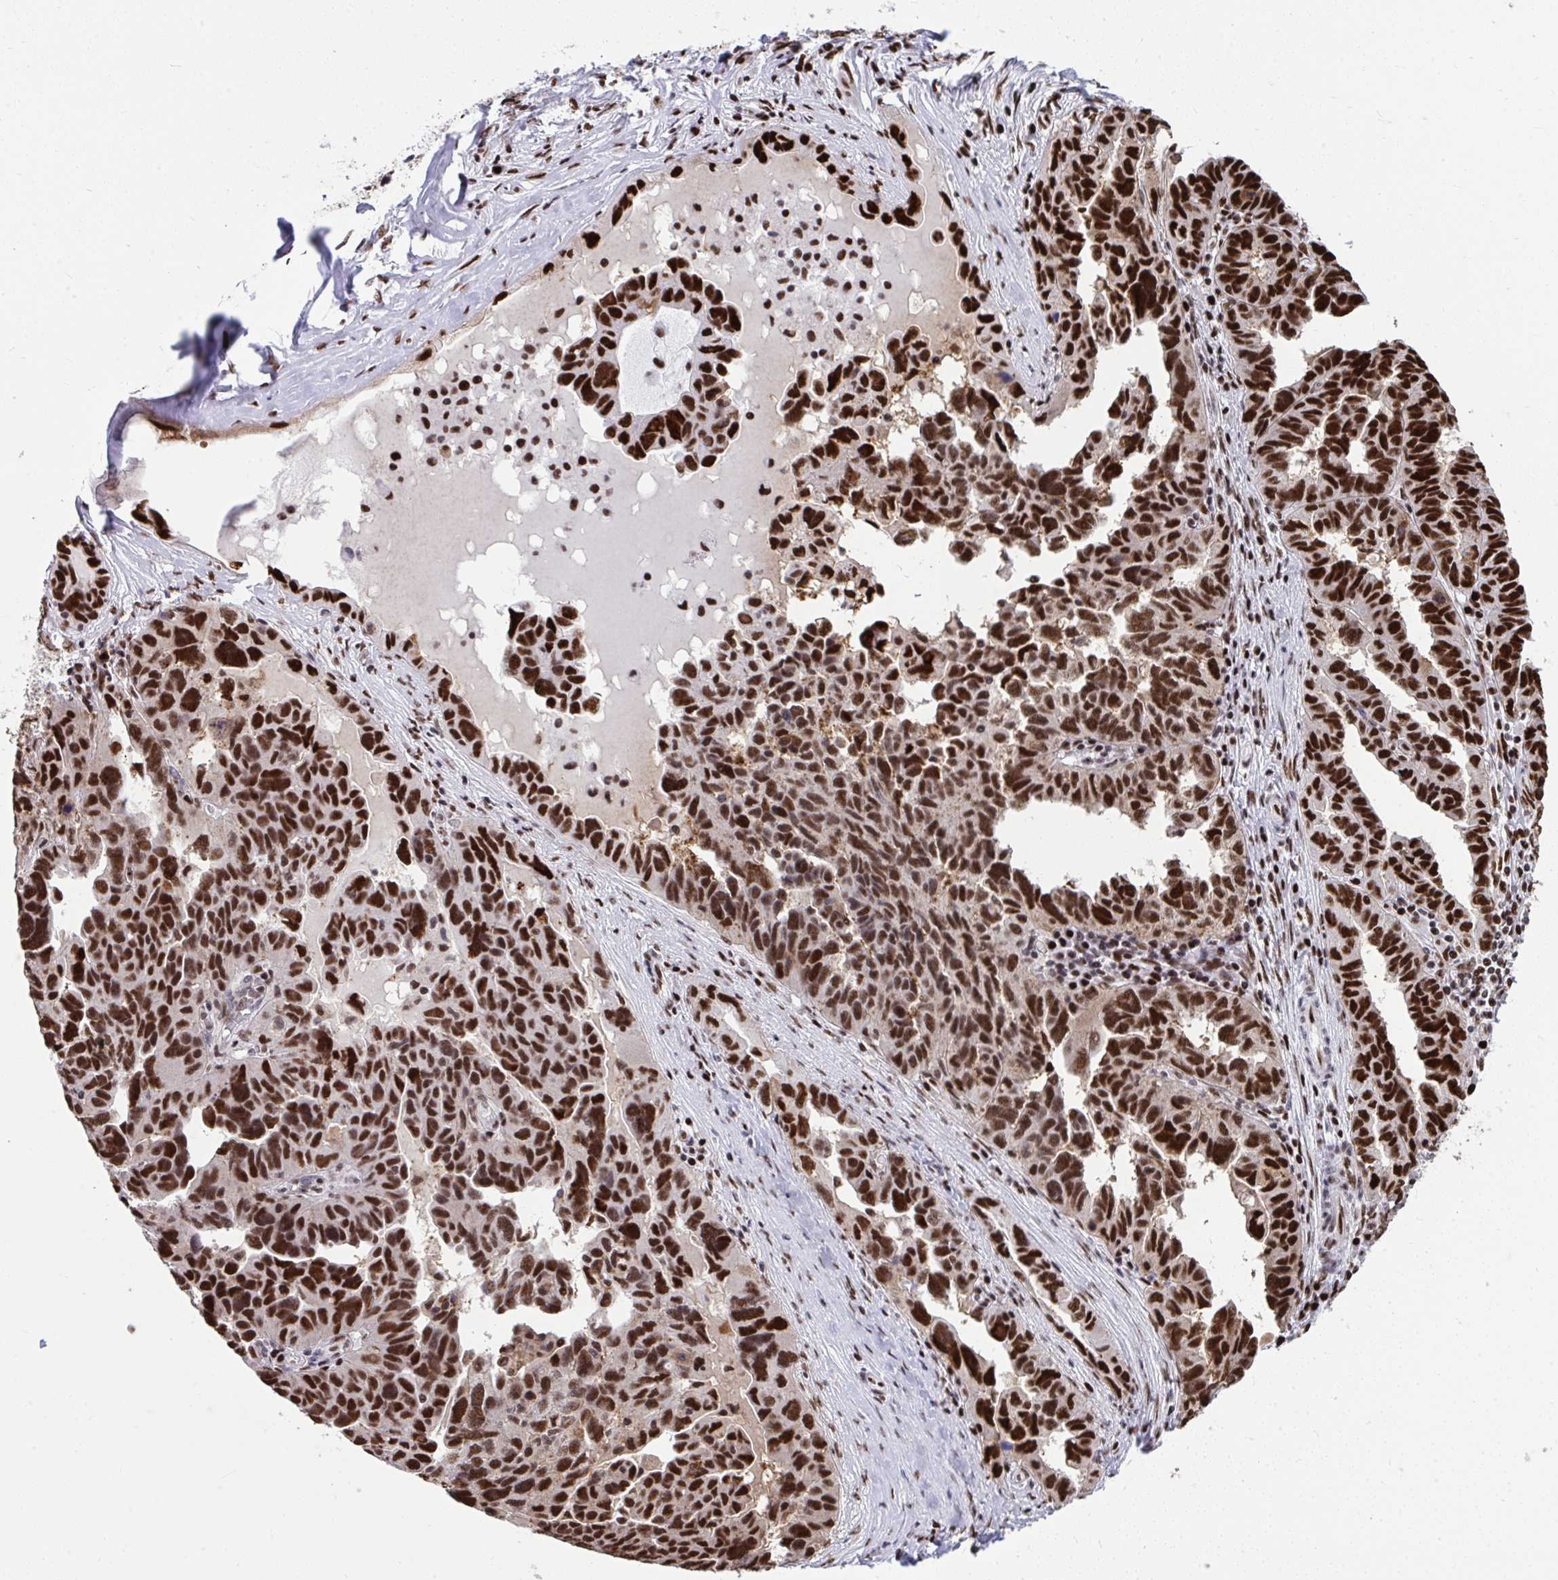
{"staining": {"intensity": "strong", "quantity": ">75%", "location": "nuclear"}, "tissue": "ovarian cancer", "cell_type": "Tumor cells", "image_type": "cancer", "snomed": [{"axis": "morphology", "description": "Cystadenocarcinoma, serous, NOS"}, {"axis": "topography", "description": "Ovary"}], "caption": "A high-resolution image shows immunohistochemistry staining of ovarian cancer, which displays strong nuclear expression in about >75% of tumor cells.", "gene": "SLC35C2", "patient": {"sex": "female", "age": 64}}